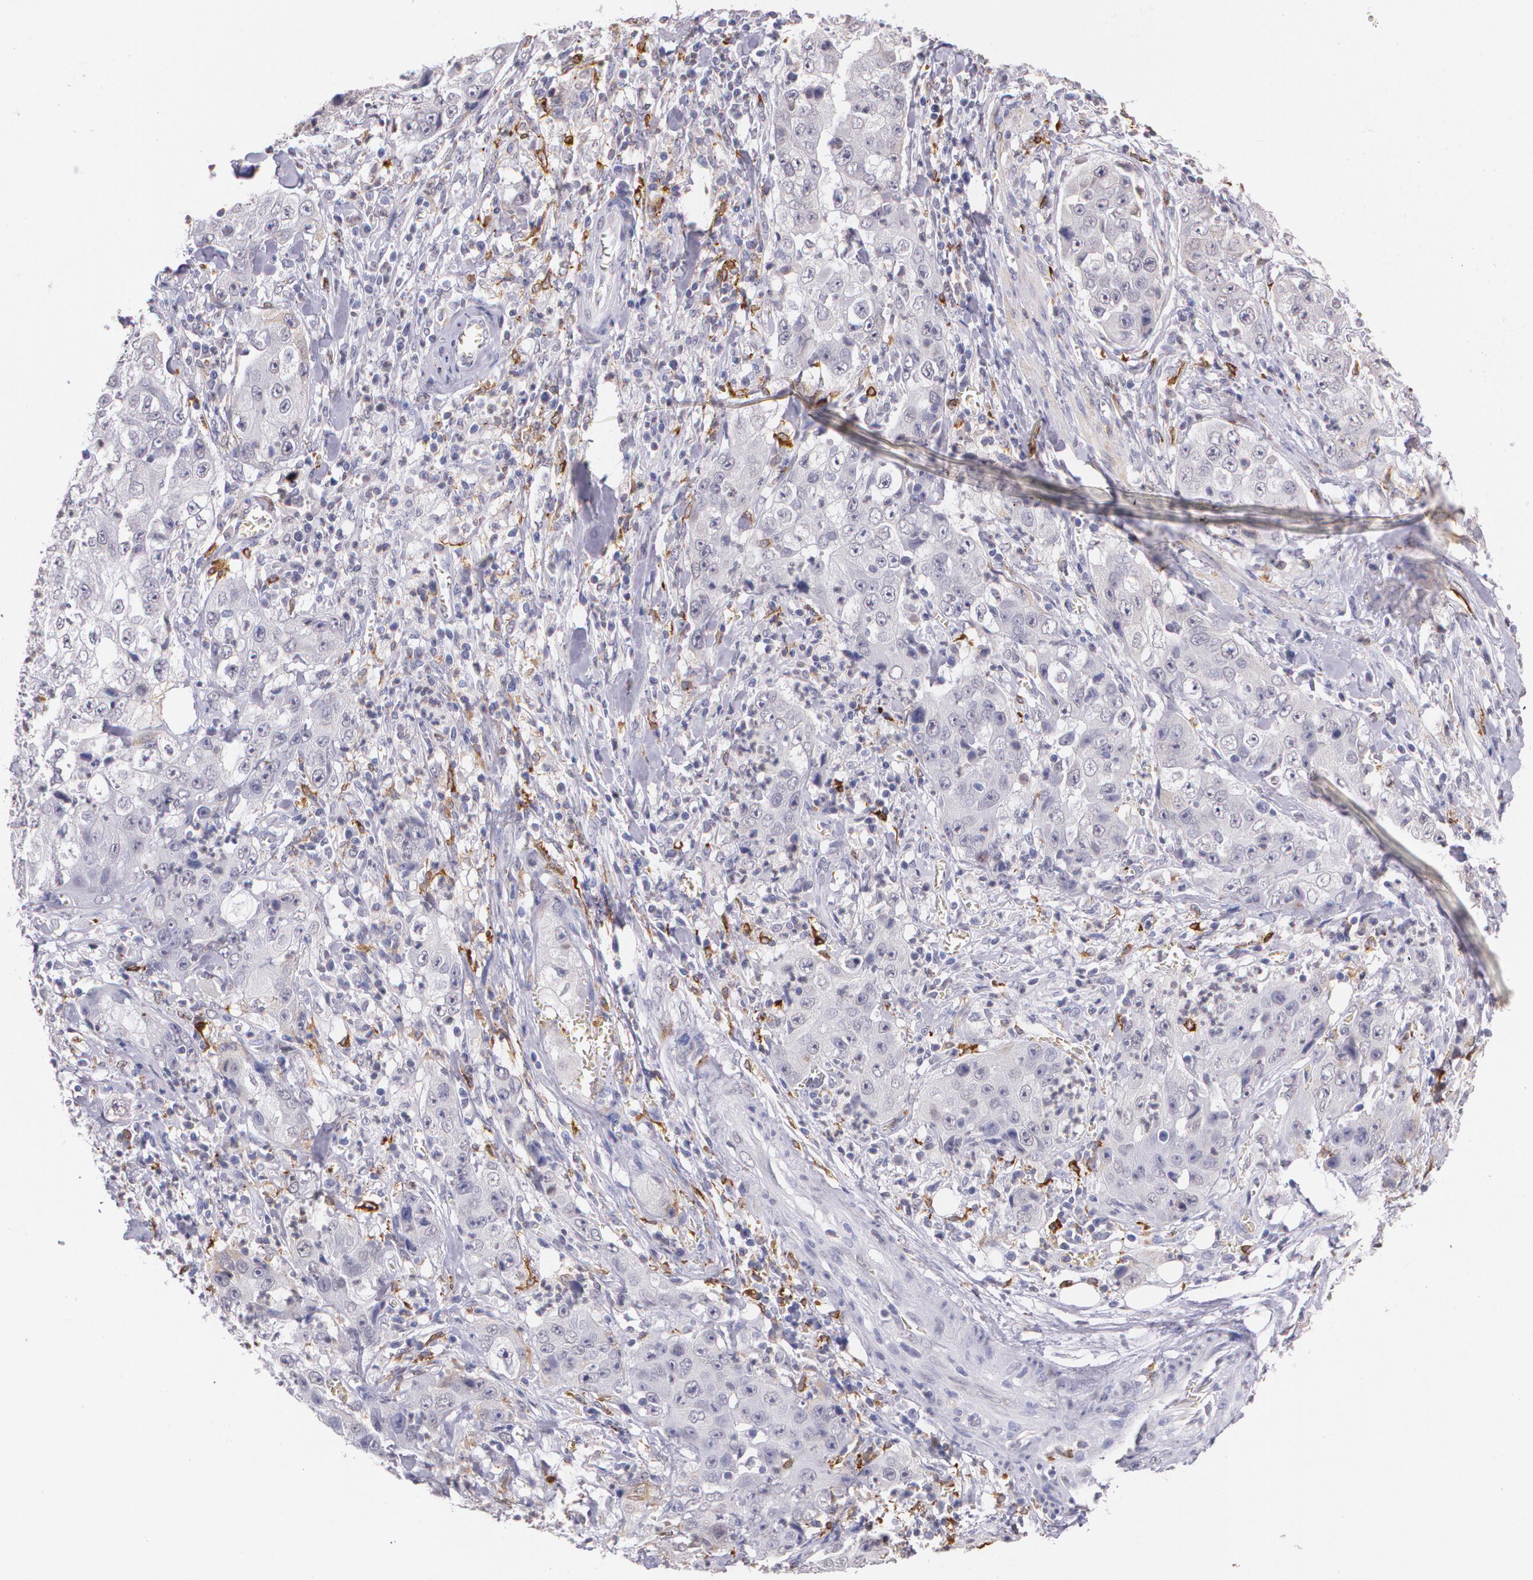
{"staining": {"intensity": "negative", "quantity": "none", "location": "none"}, "tissue": "lung cancer", "cell_type": "Tumor cells", "image_type": "cancer", "snomed": [{"axis": "morphology", "description": "Squamous cell carcinoma, NOS"}, {"axis": "topography", "description": "Lung"}], "caption": "This is an IHC histopathology image of lung cancer (squamous cell carcinoma). There is no positivity in tumor cells.", "gene": "RTN1", "patient": {"sex": "male", "age": 64}}